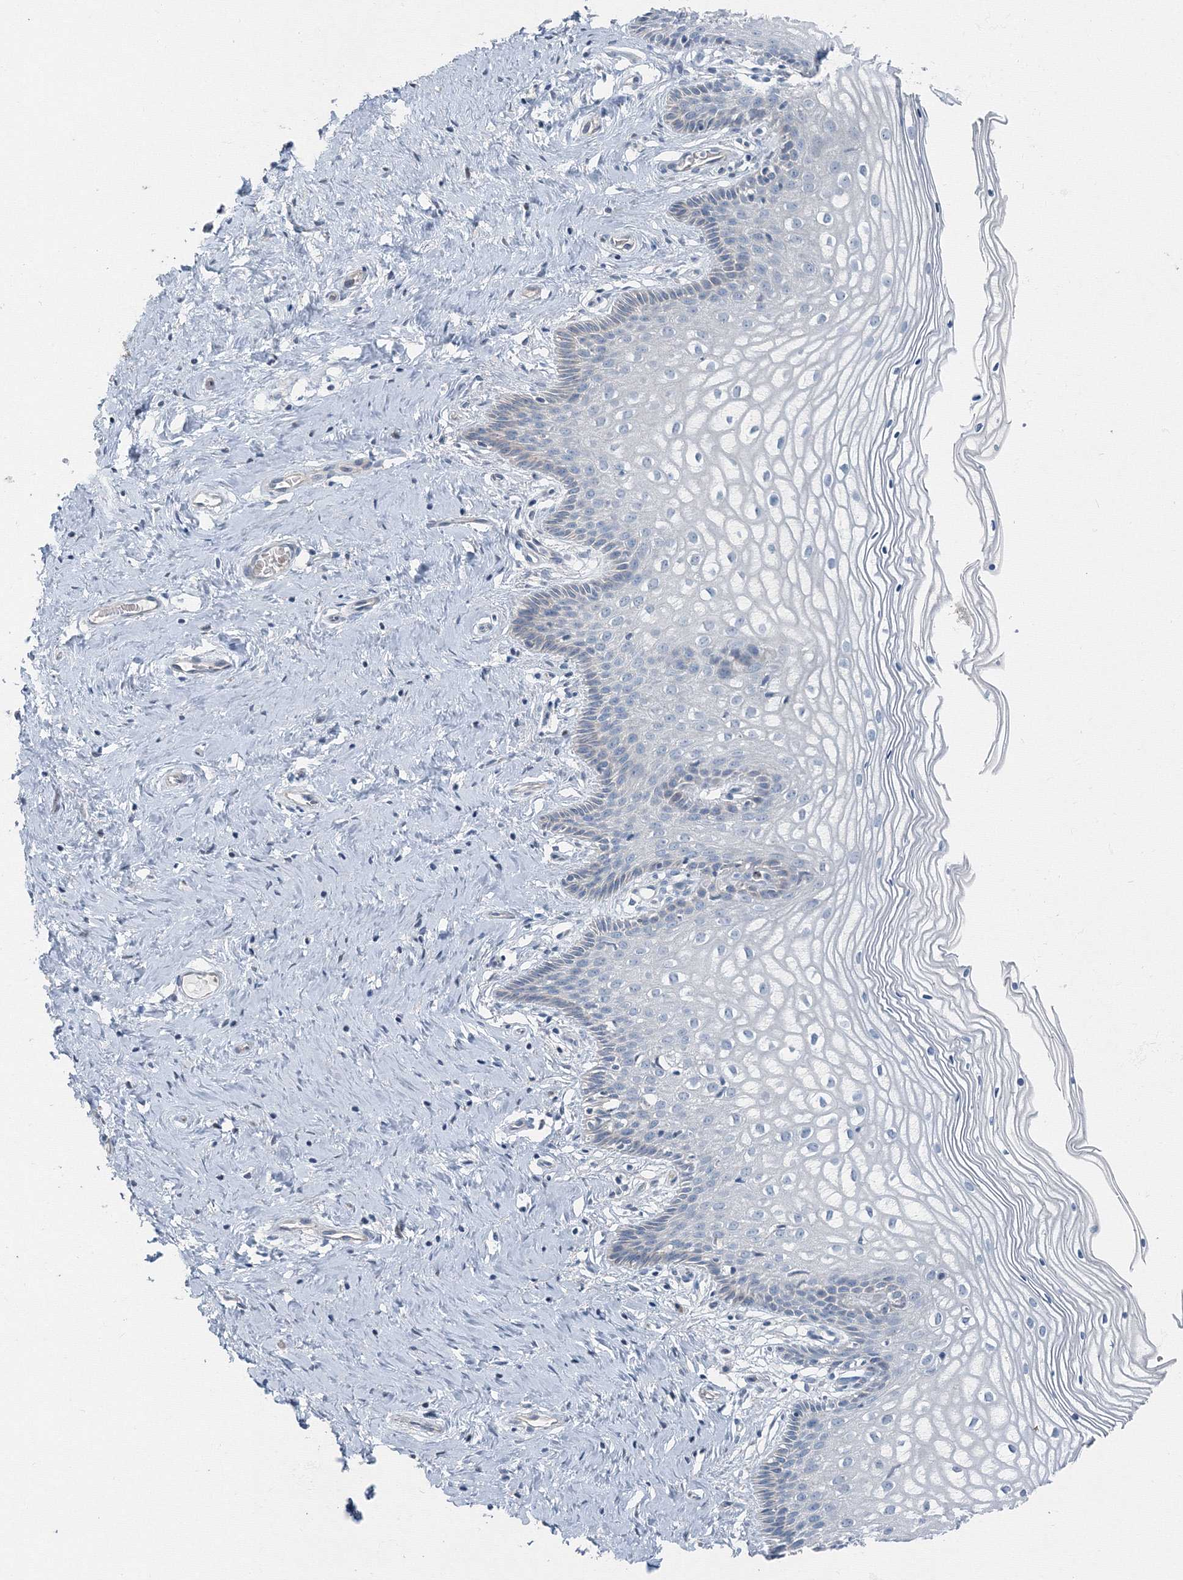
{"staining": {"intensity": "negative", "quantity": "none", "location": "none"}, "tissue": "cervix", "cell_type": "Glandular cells", "image_type": "normal", "snomed": [{"axis": "morphology", "description": "Normal tissue, NOS"}, {"axis": "topography", "description": "Cervix"}], "caption": "The immunohistochemistry micrograph has no significant expression in glandular cells of cervix. (Stains: DAB (3,3'-diaminobenzidine) immunohistochemistry (IHC) with hematoxylin counter stain, Microscopy: brightfield microscopy at high magnification).", "gene": "AASDH", "patient": {"sex": "female", "age": 33}}